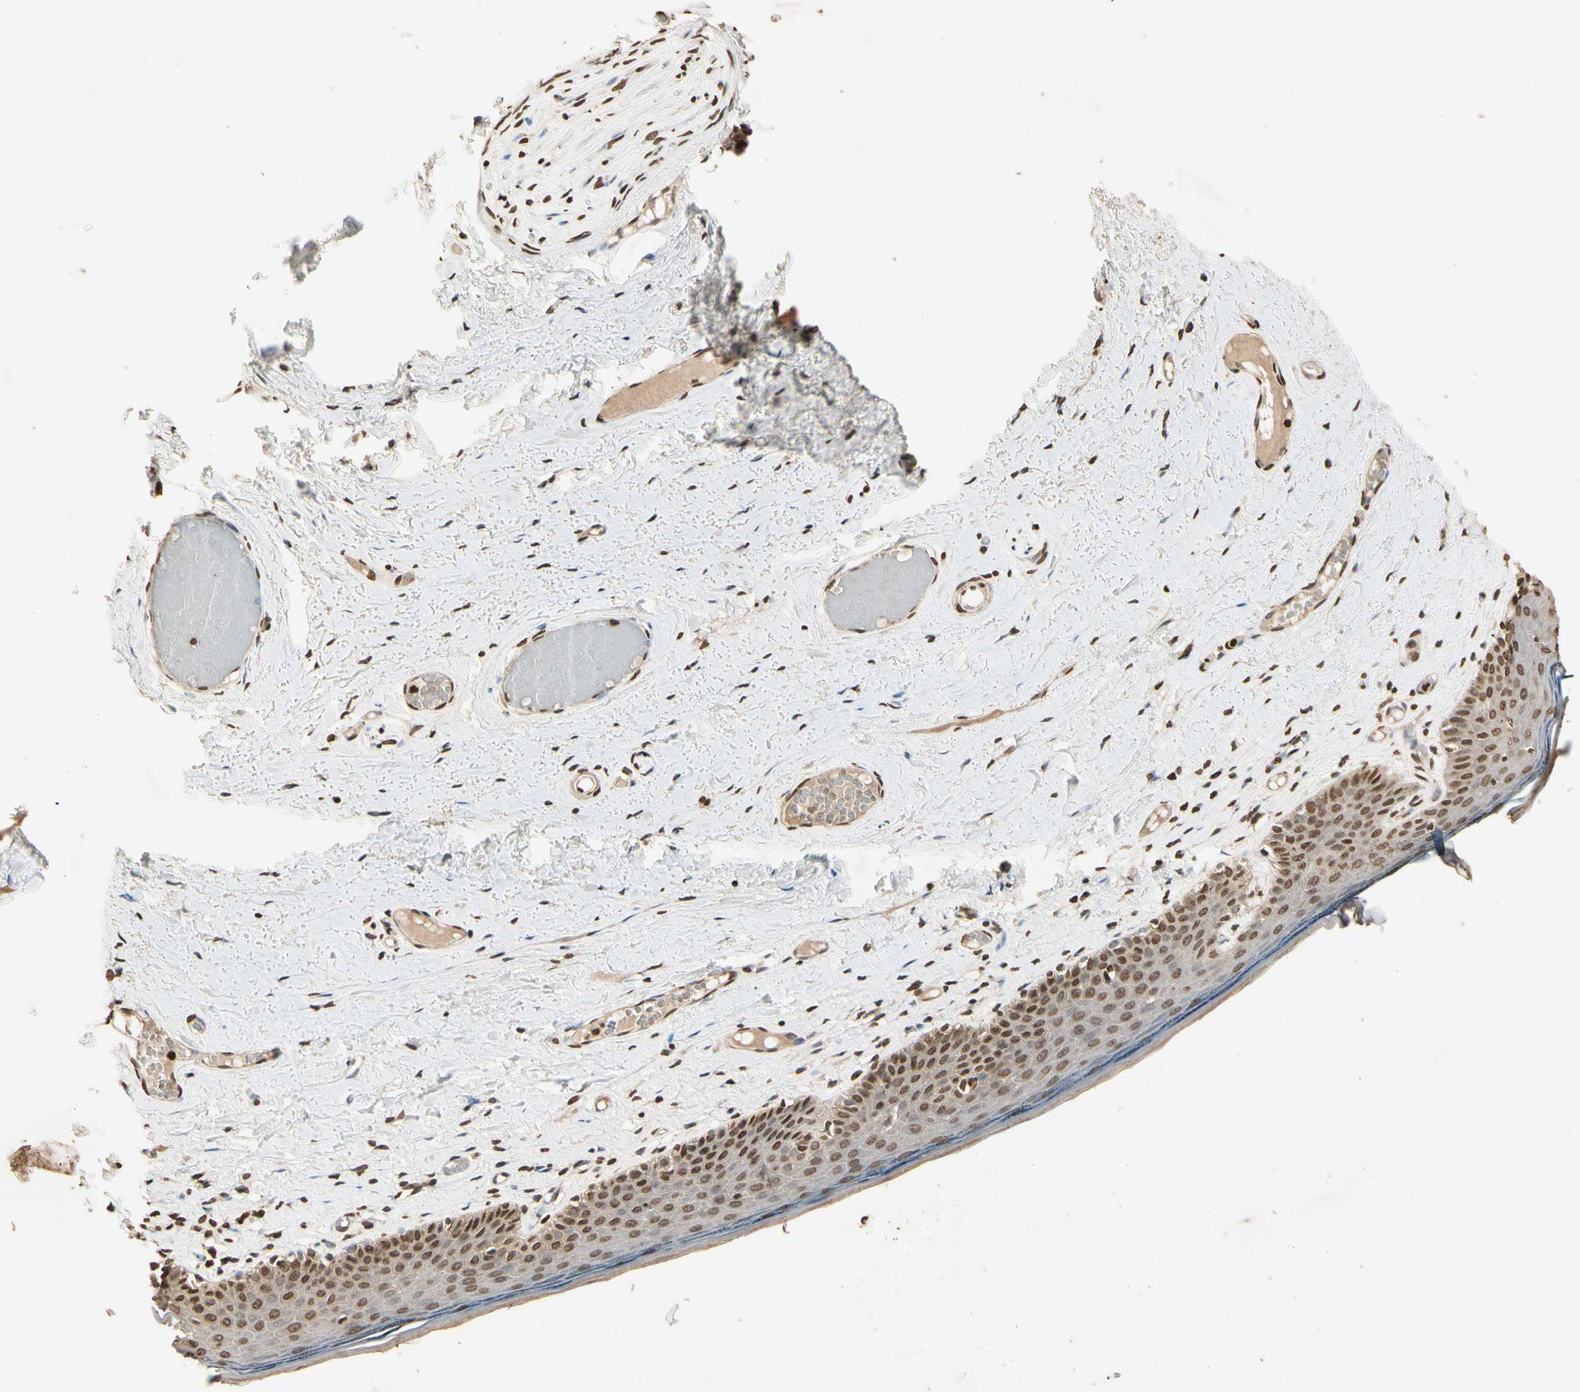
{"staining": {"intensity": "moderate", "quantity": "25%-75%", "location": "nuclear"}, "tissue": "skin", "cell_type": "Epidermal cells", "image_type": "normal", "snomed": [{"axis": "morphology", "description": "Normal tissue, NOS"}, {"axis": "topography", "description": "Vulva"}], "caption": "Epidermal cells exhibit medium levels of moderate nuclear expression in approximately 25%-75% of cells in benign human skin. (brown staining indicates protein expression, while blue staining denotes nuclei).", "gene": "TOP1", "patient": {"sex": "female", "age": 54}}